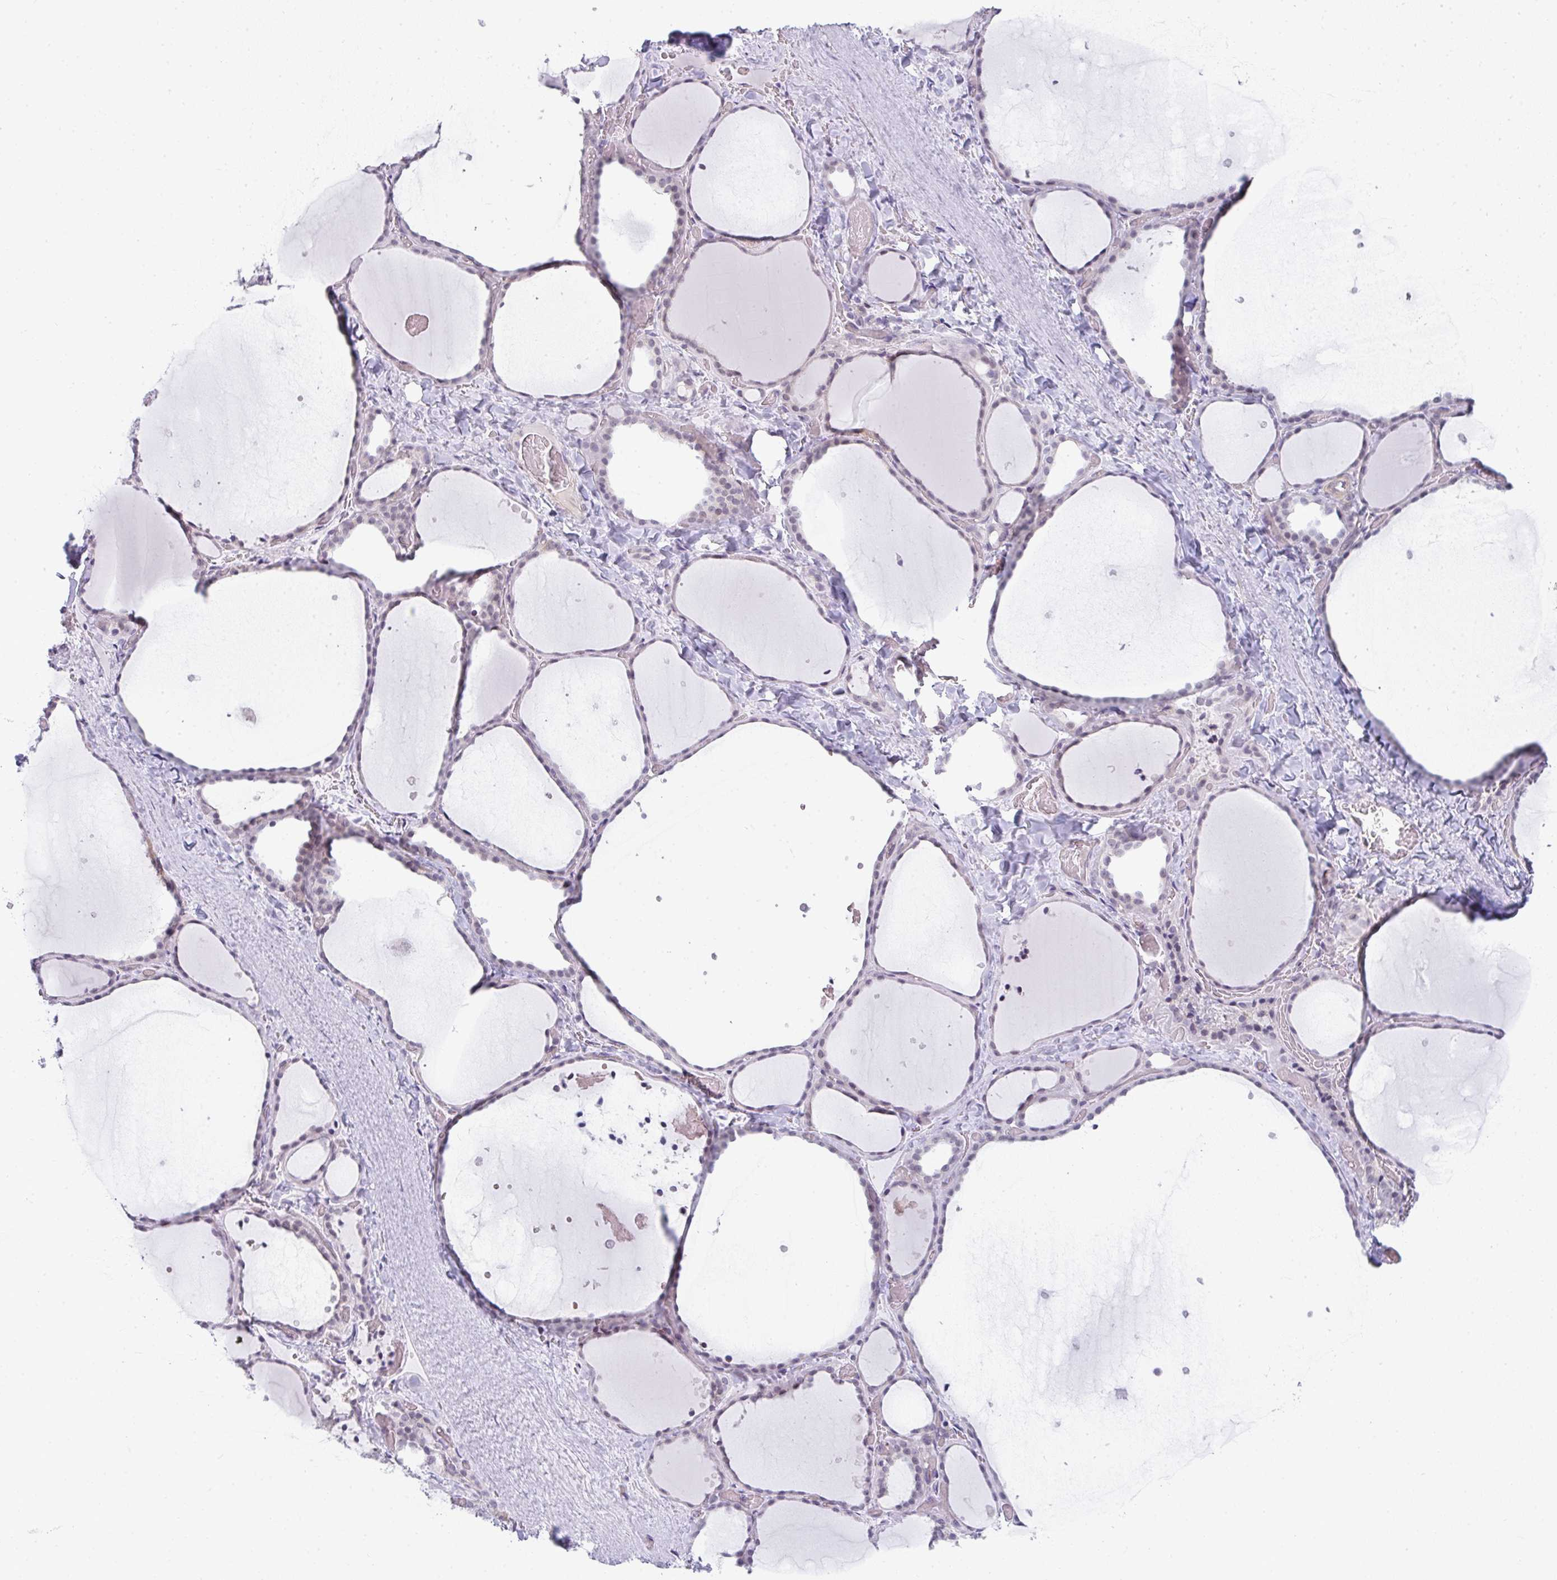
{"staining": {"intensity": "weak", "quantity": "<25%", "location": "nuclear"}, "tissue": "thyroid gland", "cell_type": "Glandular cells", "image_type": "normal", "snomed": [{"axis": "morphology", "description": "Normal tissue, NOS"}, {"axis": "topography", "description": "Thyroid gland"}], "caption": "This is a photomicrograph of immunohistochemistry staining of unremarkable thyroid gland, which shows no expression in glandular cells. Nuclei are stained in blue.", "gene": "TEX33", "patient": {"sex": "female", "age": 36}}